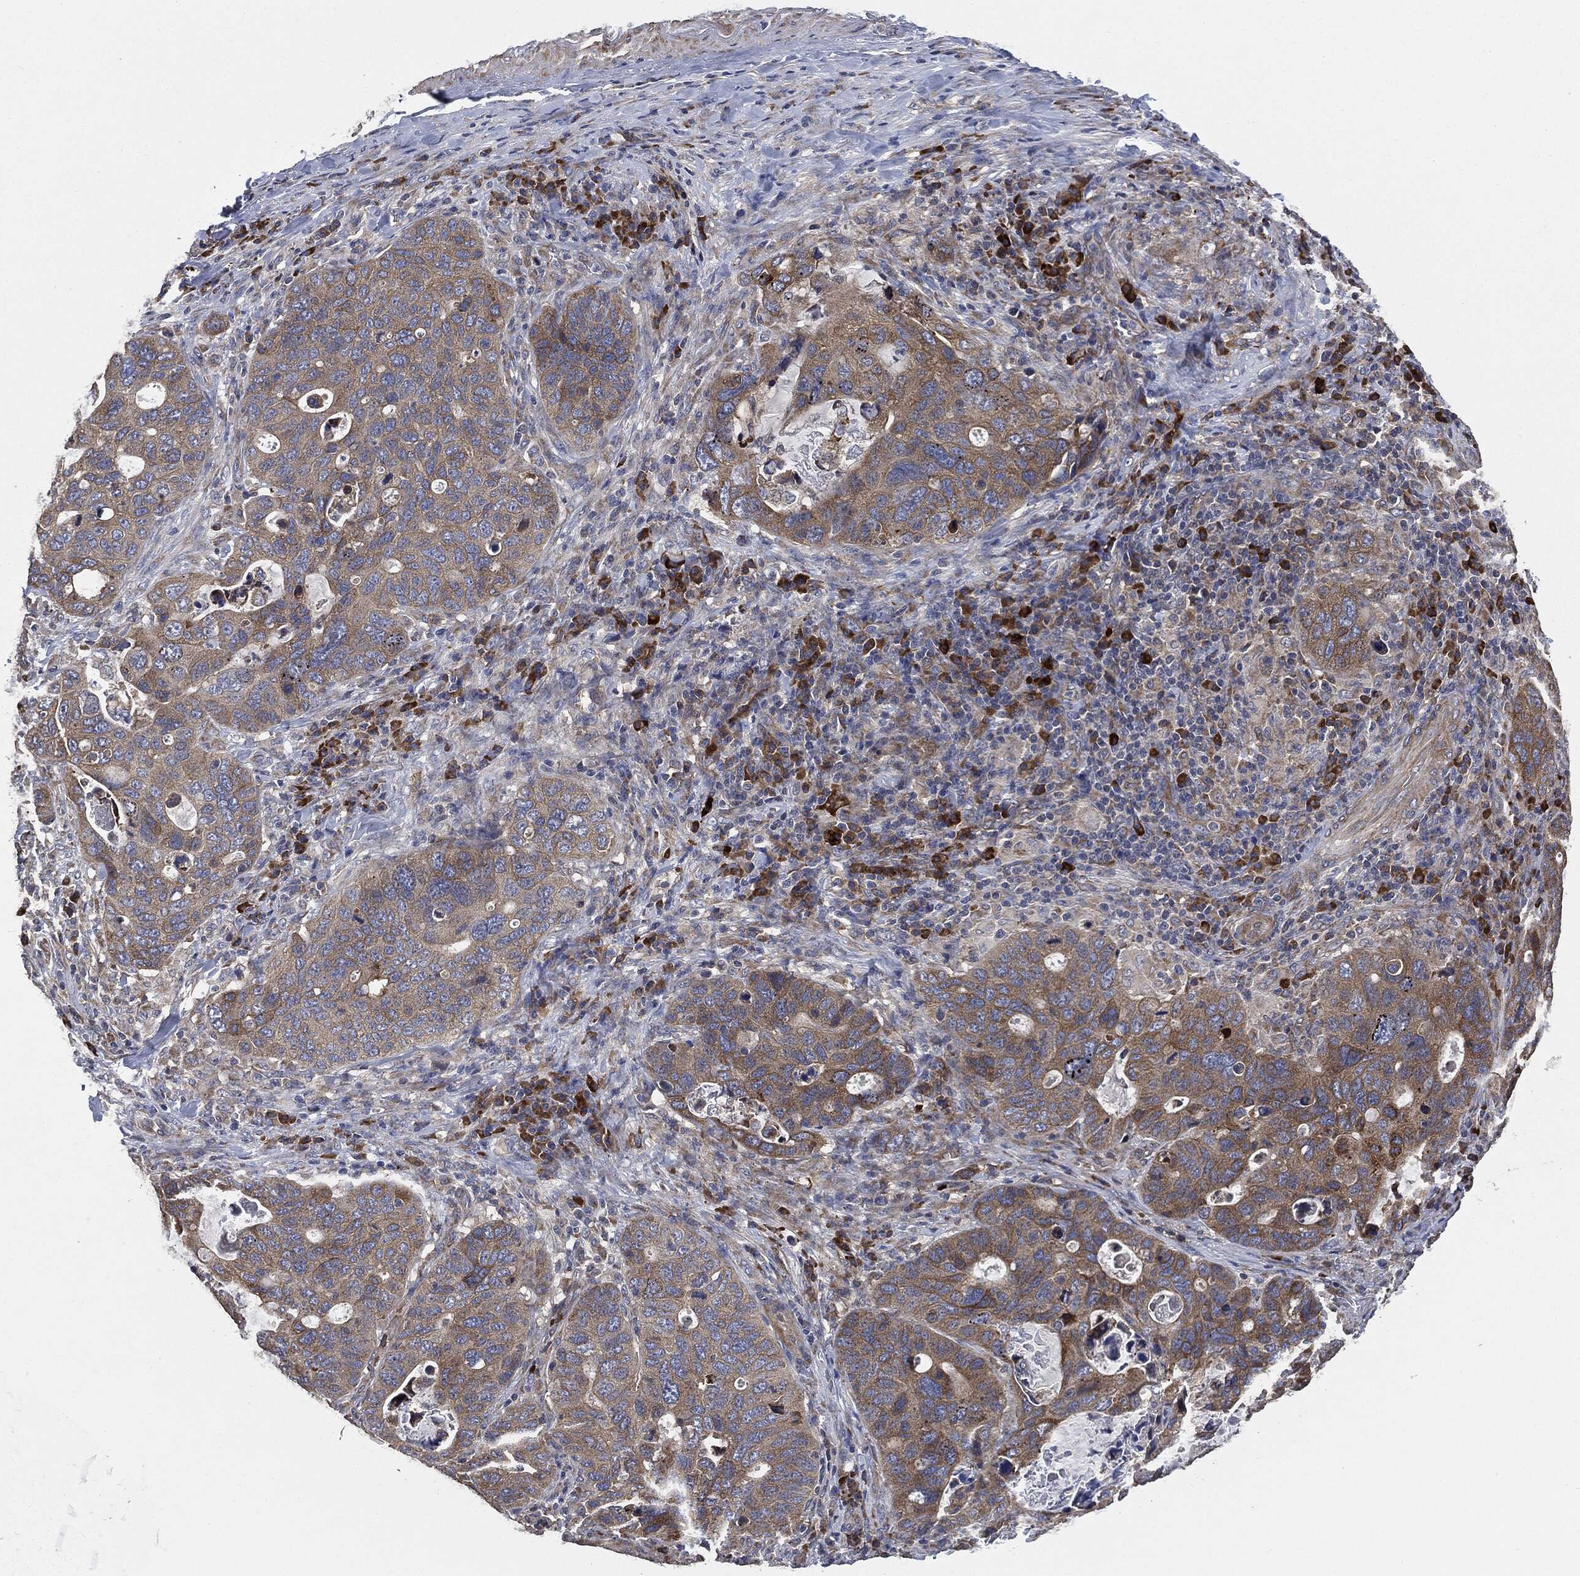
{"staining": {"intensity": "moderate", "quantity": "<25%", "location": "cytoplasmic/membranous"}, "tissue": "stomach cancer", "cell_type": "Tumor cells", "image_type": "cancer", "snomed": [{"axis": "morphology", "description": "Adenocarcinoma, NOS"}, {"axis": "topography", "description": "Stomach"}], "caption": "A brown stain shows moderate cytoplasmic/membranous staining of a protein in human stomach cancer (adenocarcinoma) tumor cells.", "gene": "STK3", "patient": {"sex": "male", "age": 54}}